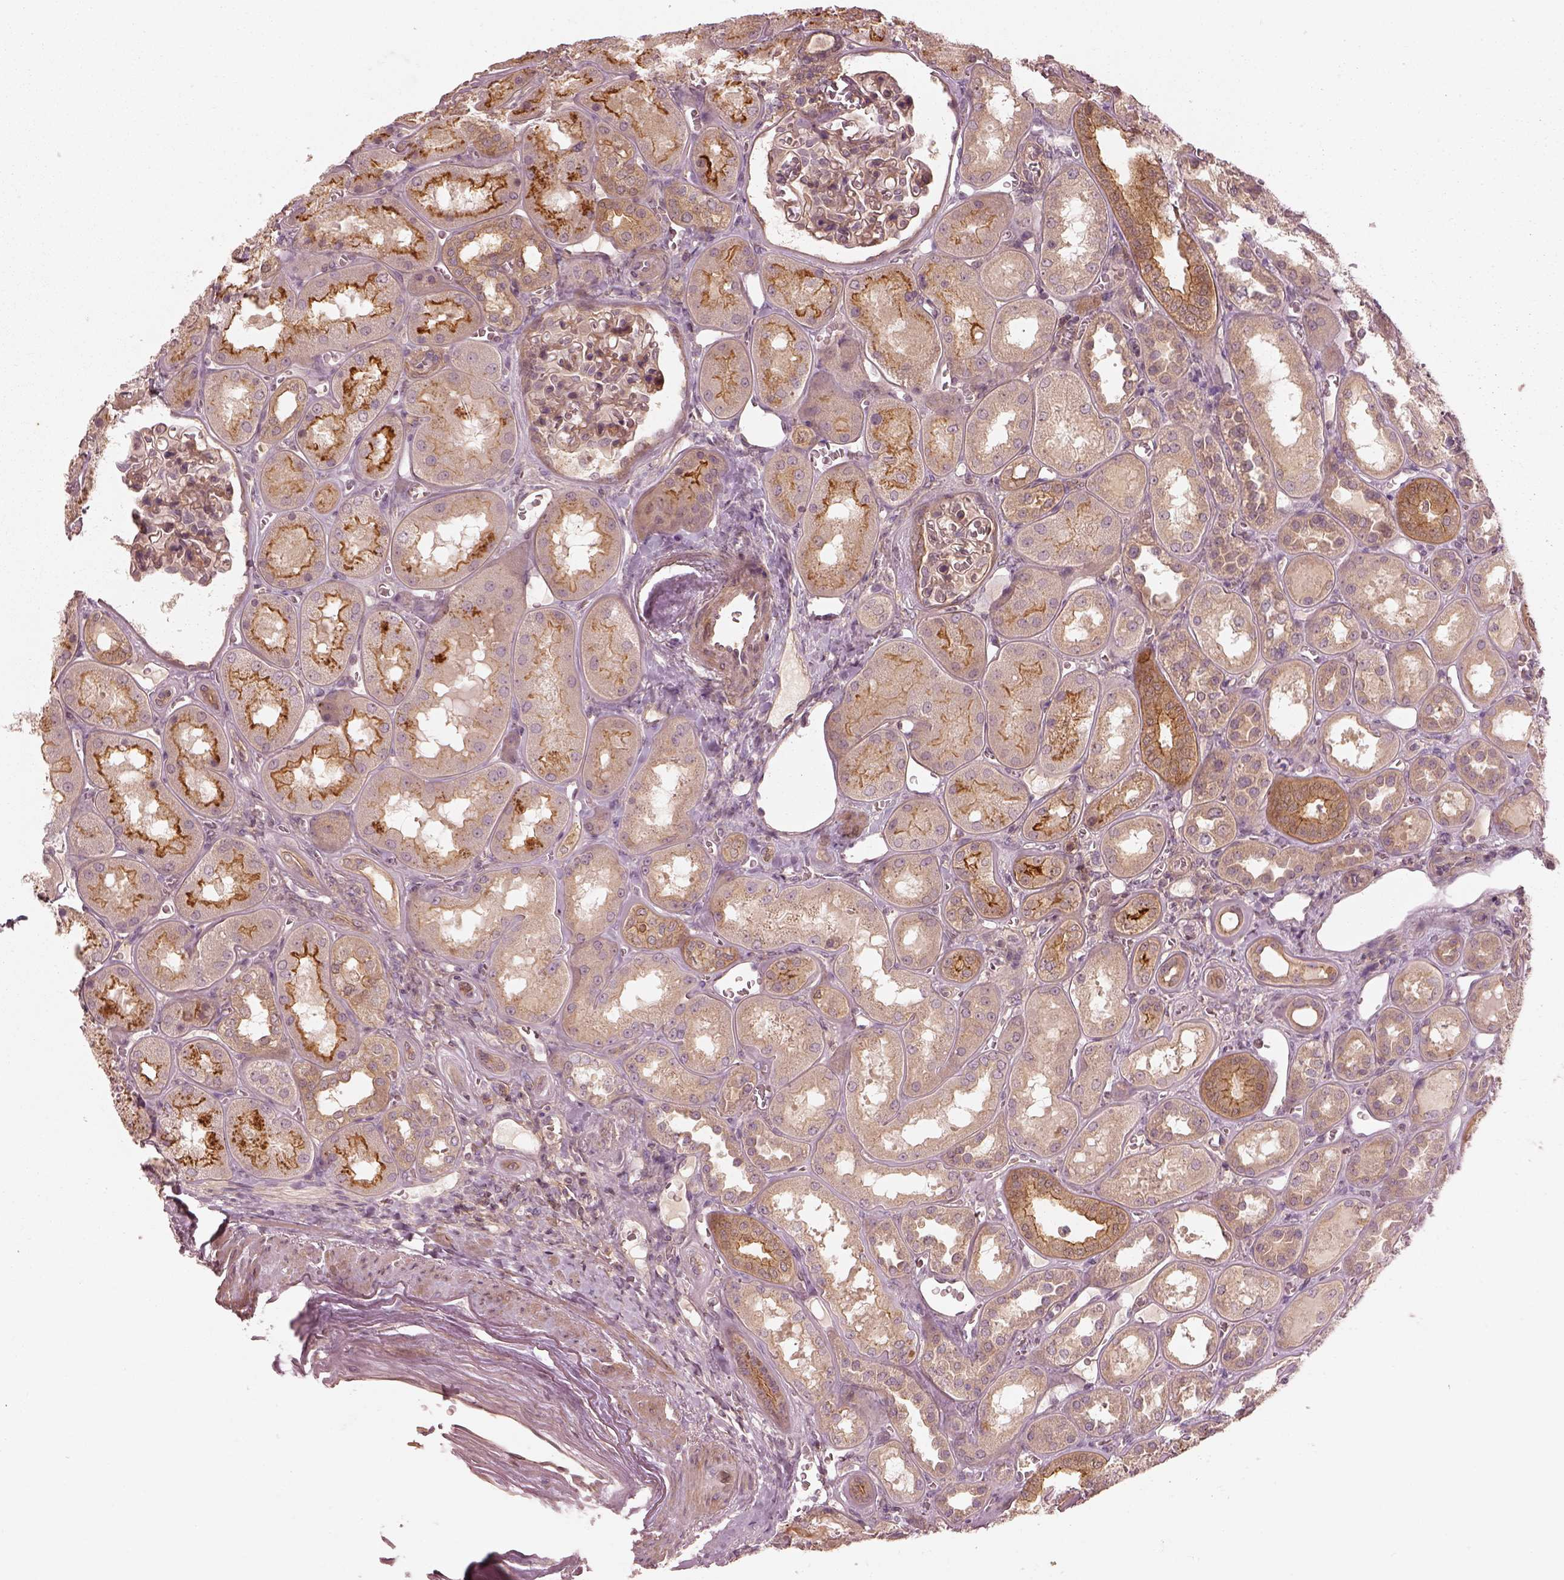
{"staining": {"intensity": "weak", "quantity": "25%-75%", "location": "cytoplasmic/membranous"}, "tissue": "kidney", "cell_type": "Cells in glomeruli", "image_type": "normal", "snomed": [{"axis": "morphology", "description": "Normal tissue, NOS"}, {"axis": "topography", "description": "Kidney"}], "caption": "Immunohistochemistry (IHC) micrograph of unremarkable kidney: kidney stained using immunohistochemistry (IHC) displays low levels of weak protein expression localized specifically in the cytoplasmic/membranous of cells in glomeruli, appearing as a cytoplasmic/membranous brown color.", "gene": "FAM107B", "patient": {"sex": "male", "age": 73}}